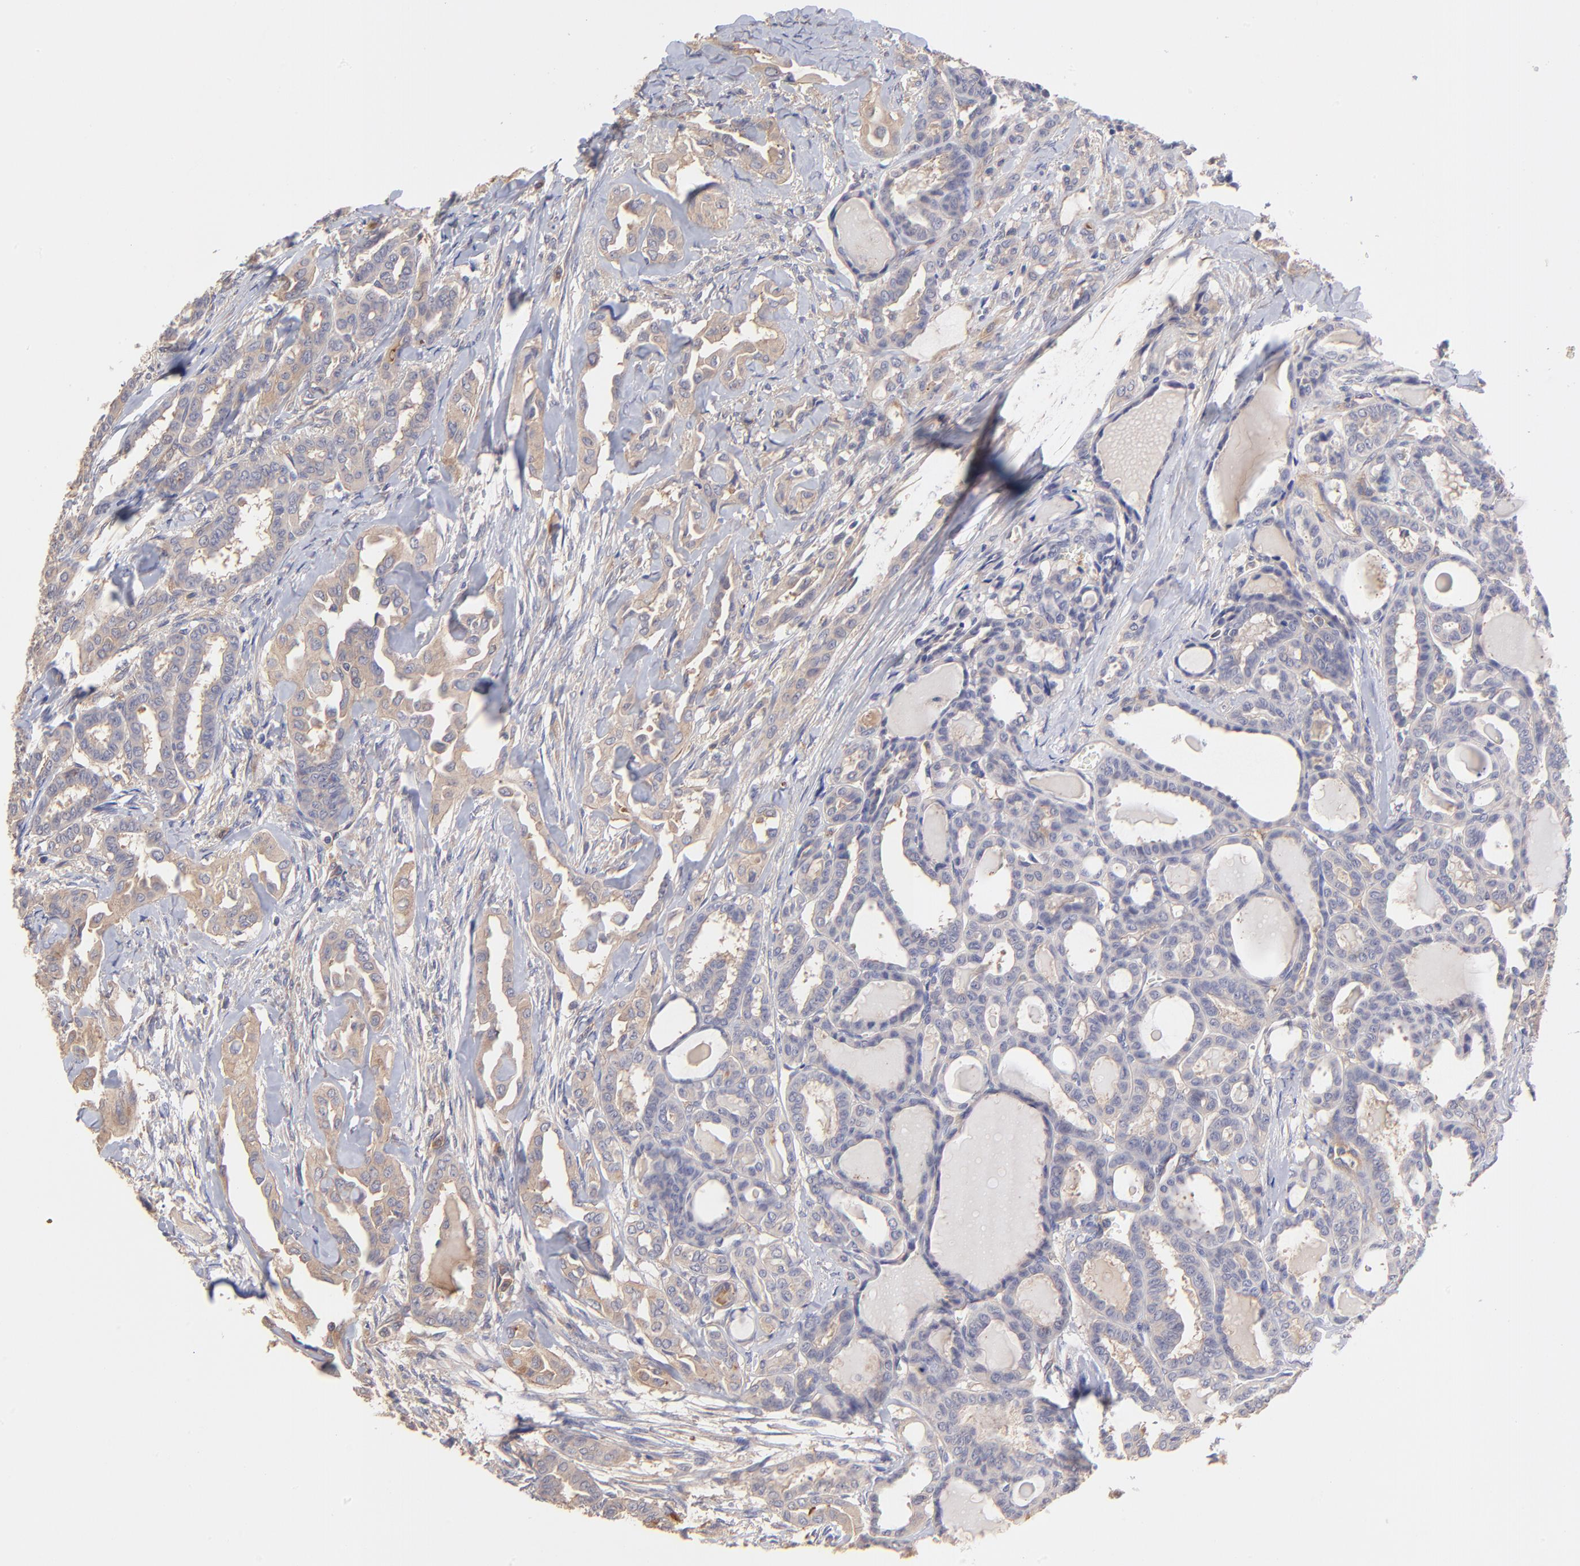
{"staining": {"intensity": "moderate", "quantity": "<25%", "location": "cytoplasmic/membranous"}, "tissue": "thyroid cancer", "cell_type": "Tumor cells", "image_type": "cancer", "snomed": [{"axis": "morphology", "description": "Carcinoma, NOS"}, {"axis": "topography", "description": "Thyroid gland"}], "caption": "Tumor cells display moderate cytoplasmic/membranous staining in approximately <25% of cells in thyroid carcinoma. (IHC, brightfield microscopy, high magnification).", "gene": "ASB7", "patient": {"sex": "female", "age": 91}}